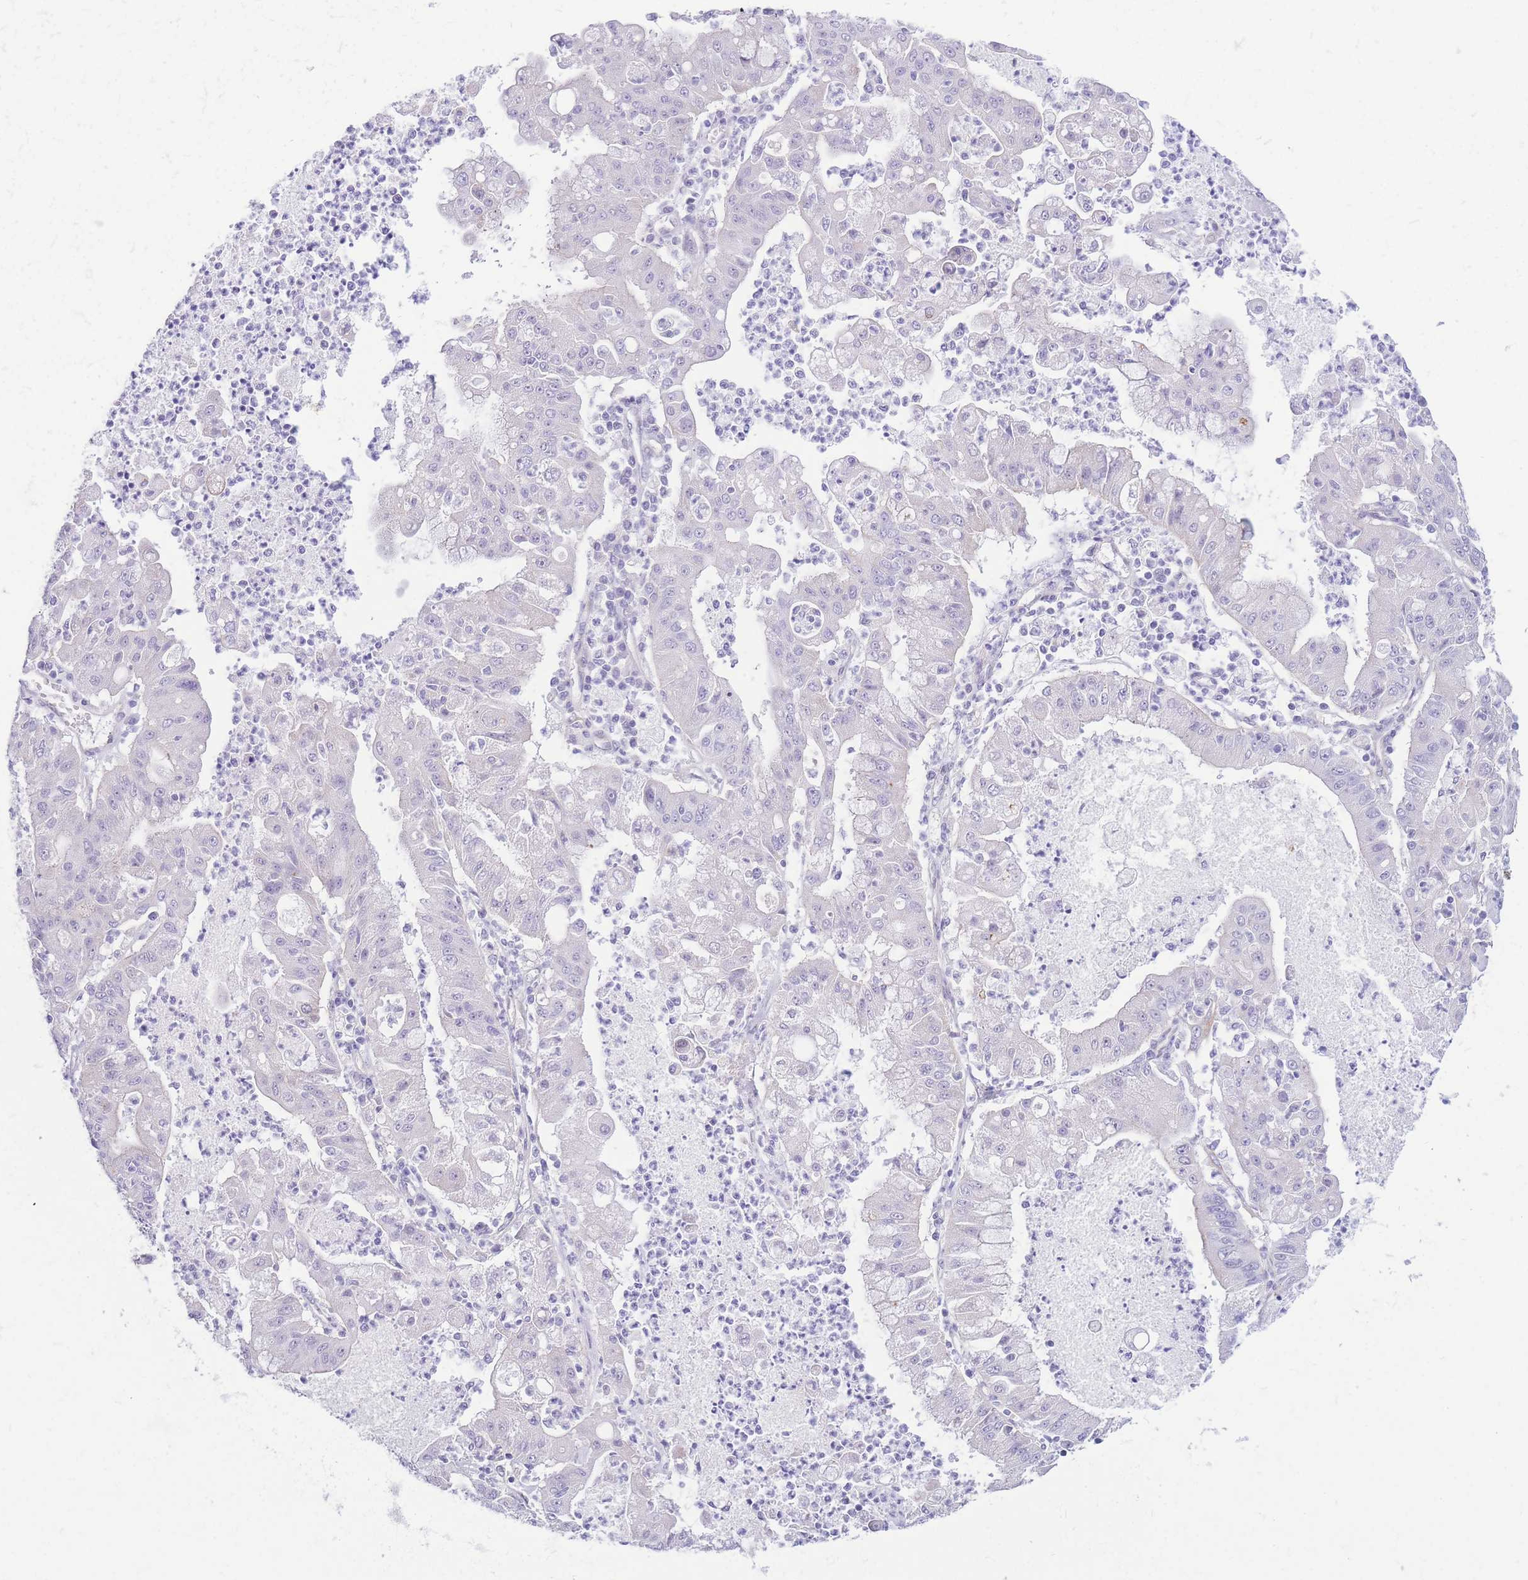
{"staining": {"intensity": "negative", "quantity": "none", "location": "none"}, "tissue": "ovarian cancer", "cell_type": "Tumor cells", "image_type": "cancer", "snomed": [{"axis": "morphology", "description": "Cystadenocarcinoma, mucinous, NOS"}, {"axis": "topography", "description": "Ovary"}], "caption": "Histopathology image shows no significant protein expression in tumor cells of ovarian mucinous cystadenocarcinoma.", "gene": "ZNF311", "patient": {"sex": "female", "age": 70}}